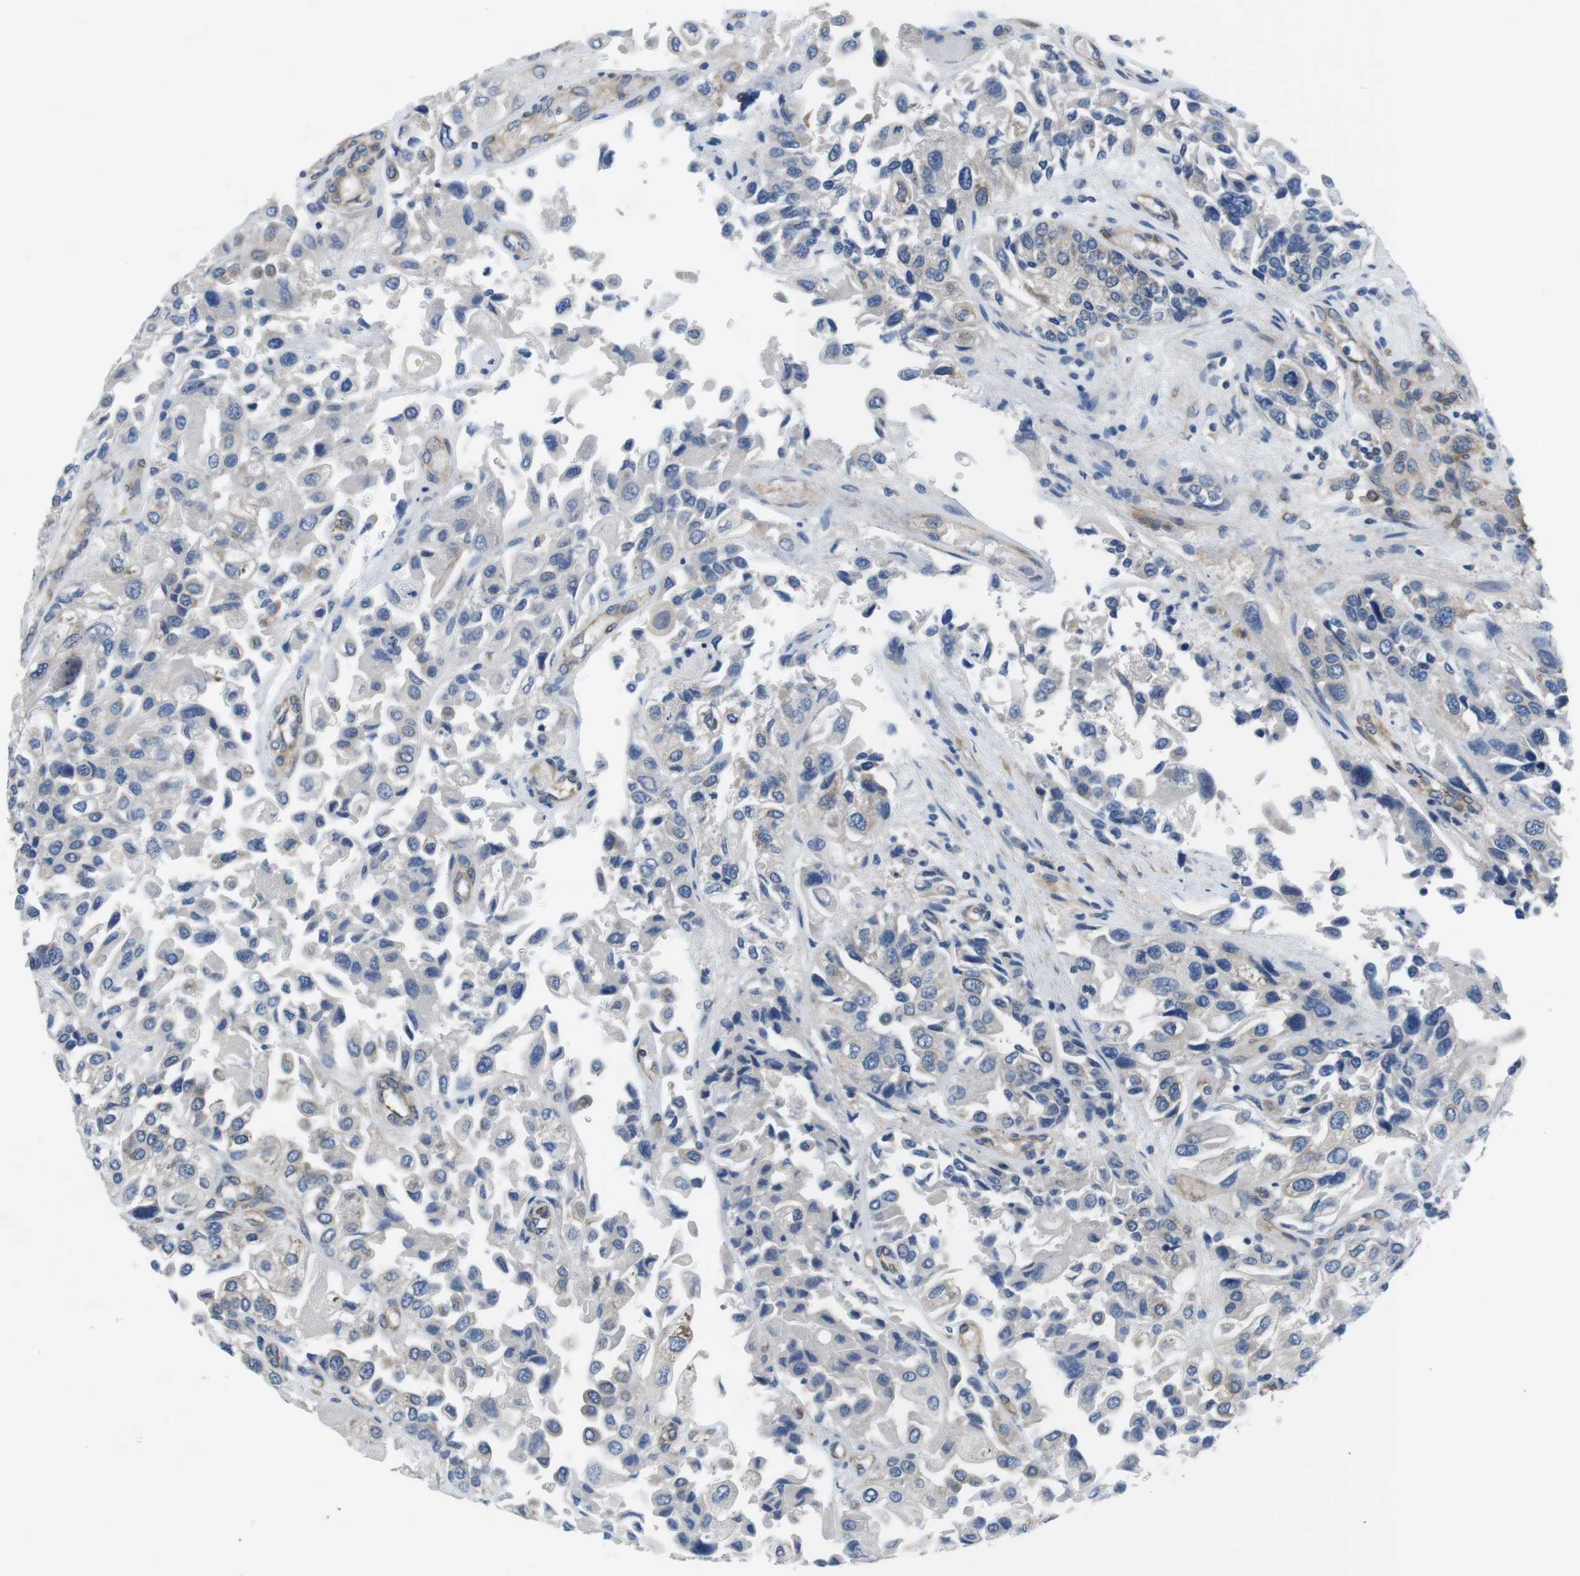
{"staining": {"intensity": "negative", "quantity": "none", "location": "none"}, "tissue": "urothelial cancer", "cell_type": "Tumor cells", "image_type": "cancer", "snomed": [{"axis": "morphology", "description": "Urothelial carcinoma, High grade"}, {"axis": "topography", "description": "Urinary bladder"}], "caption": "The photomicrograph reveals no significant expression in tumor cells of urothelial cancer. (DAB IHC, high magnification).", "gene": "DCLK1", "patient": {"sex": "female", "age": 64}}